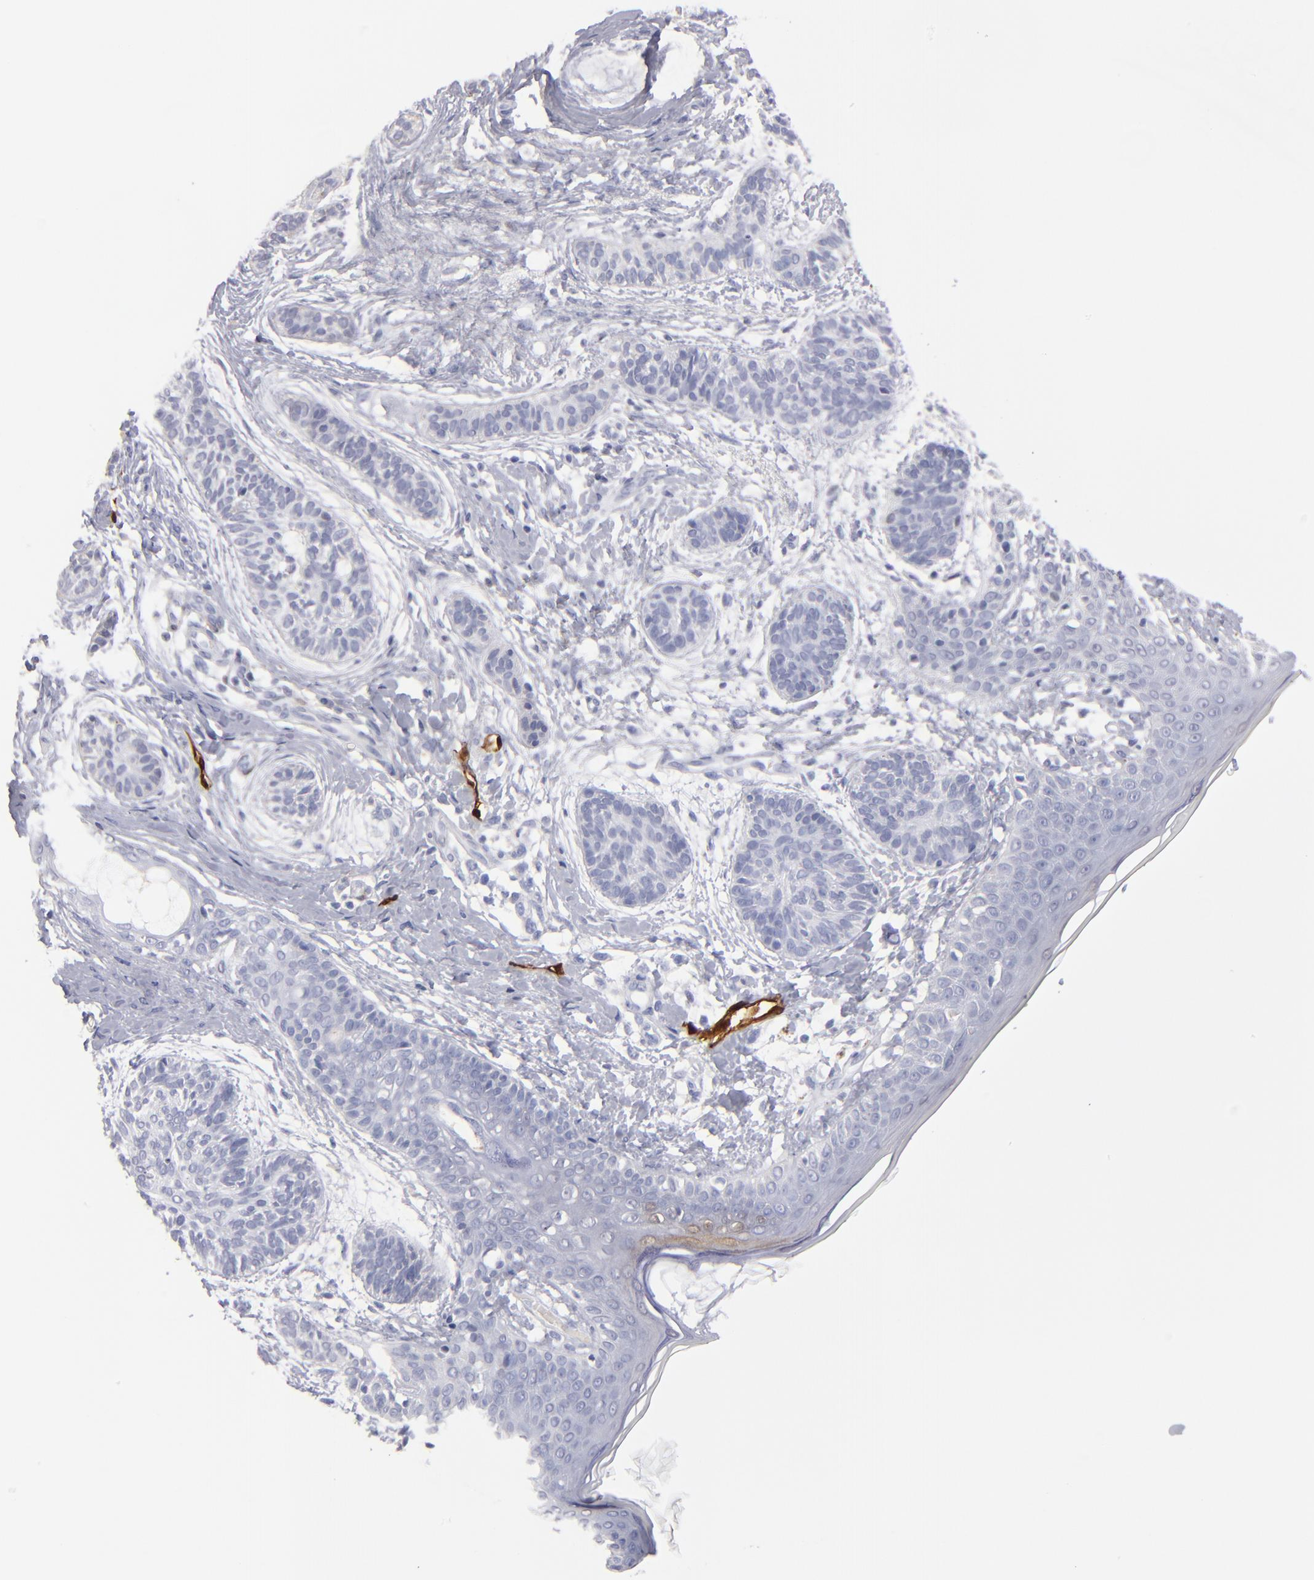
{"staining": {"intensity": "negative", "quantity": "none", "location": "none"}, "tissue": "skin cancer", "cell_type": "Tumor cells", "image_type": "cancer", "snomed": [{"axis": "morphology", "description": "Normal tissue, NOS"}, {"axis": "morphology", "description": "Basal cell carcinoma"}, {"axis": "topography", "description": "Skin"}], "caption": "A high-resolution photomicrograph shows immunohistochemistry staining of skin cancer (basal cell carcinoma), which demonstrates no significant staining in tumor cells.", "gene": "FABP4", "patient": {"sex": "male", "age": 63}}